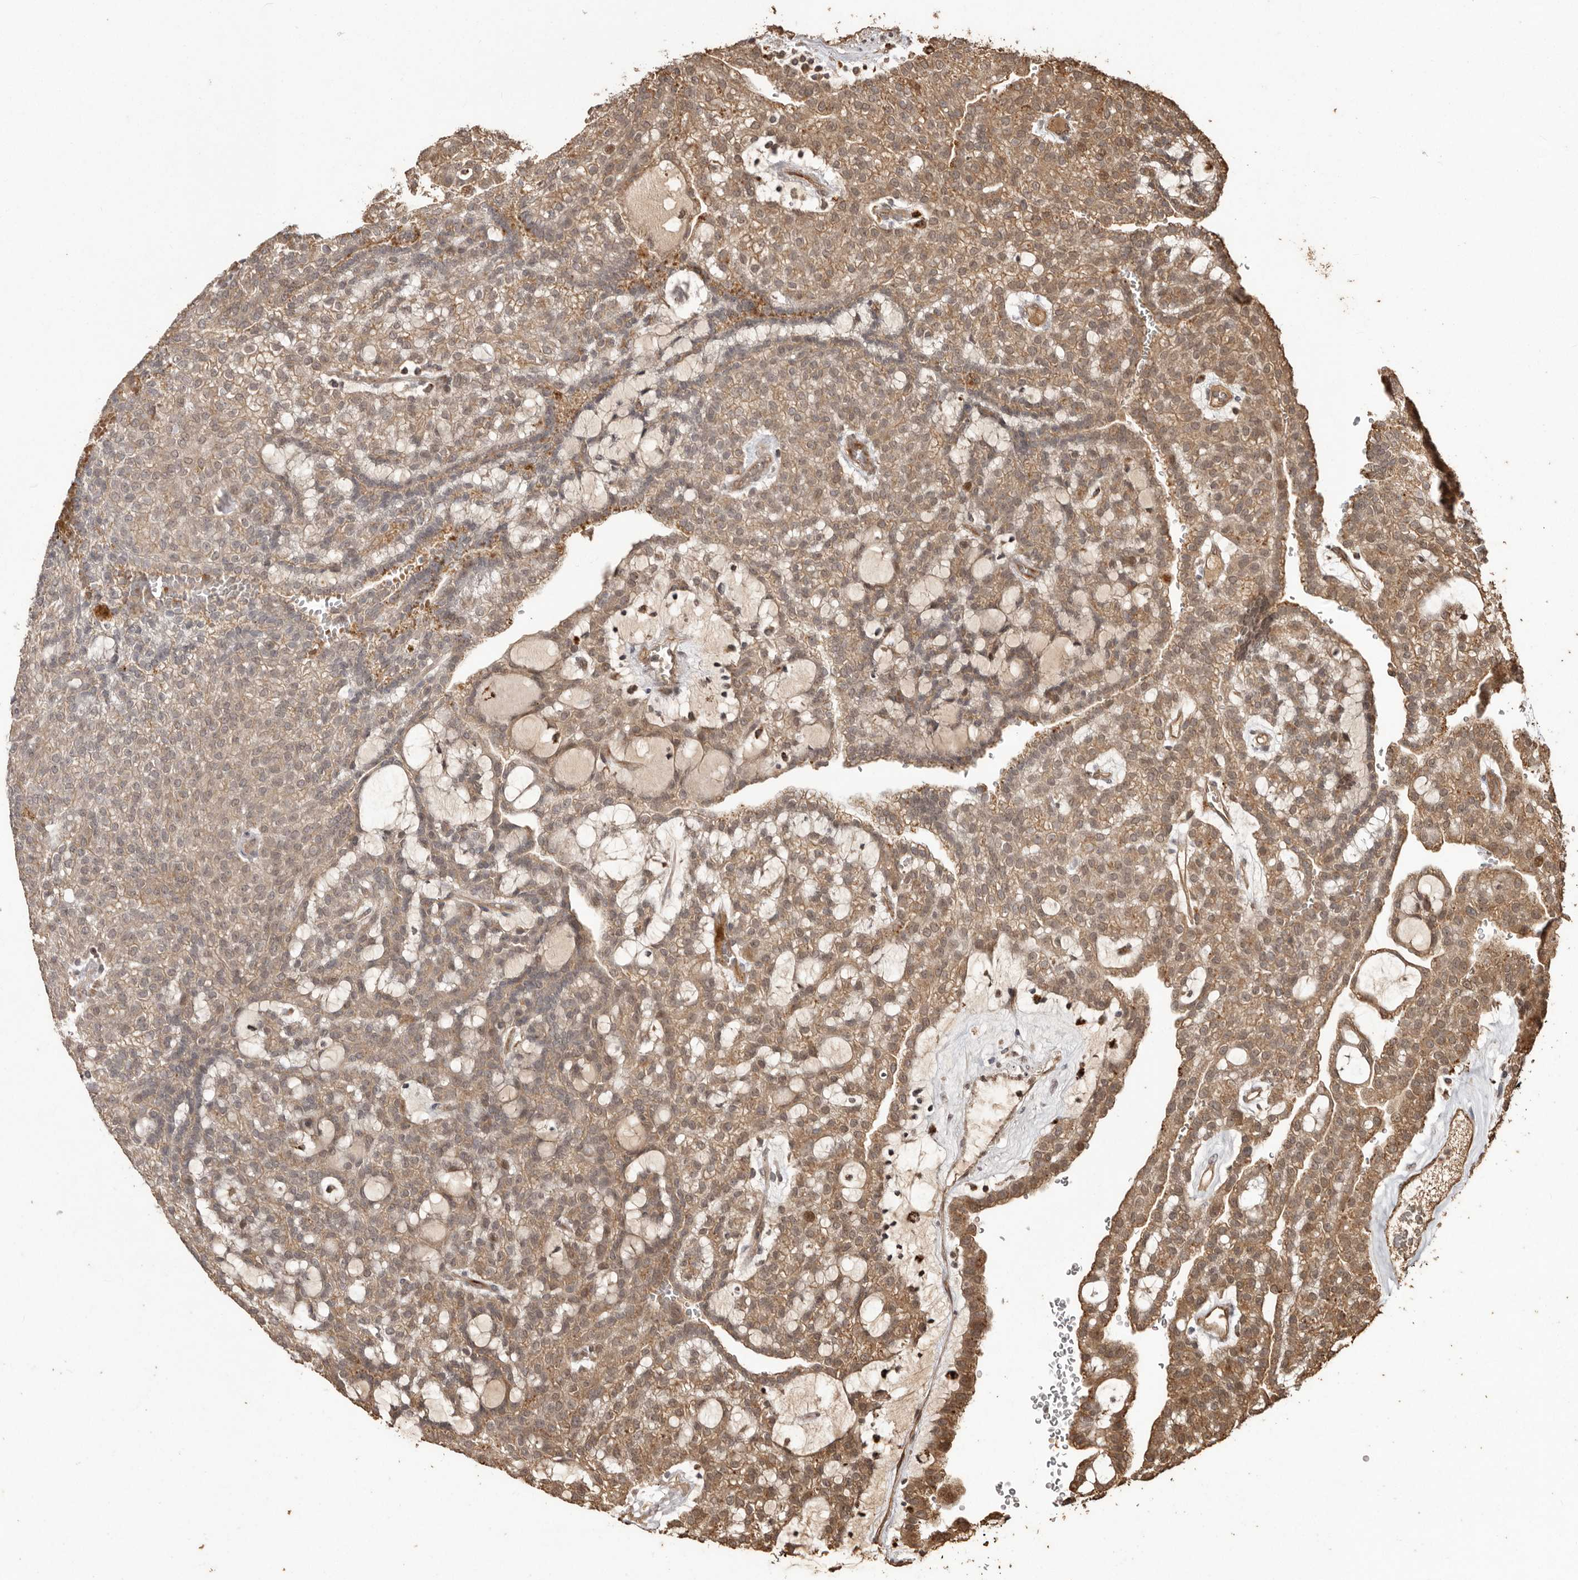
{"staining": {"intensity": "moderate", "quantity": ">75%", "location": "cytoplasmic/membranous"}, "tissue": "renal cancer", "cell_type": "Tumor cells", "image_type": "cancer", "snomed": [{"axis": "morphology", "description": "Adenocarcinoma, NOS"}, {"axis": "topography", "description": "Kidney"}], "caption": "Protein expression analysis of renal cancer (adenocarcinoma) shows moderate cytoplasmic/membranous staining in approximately >75% of tumor cells.", "gene": "NUP43", "patient": {"sex": "male", "age": 63}}